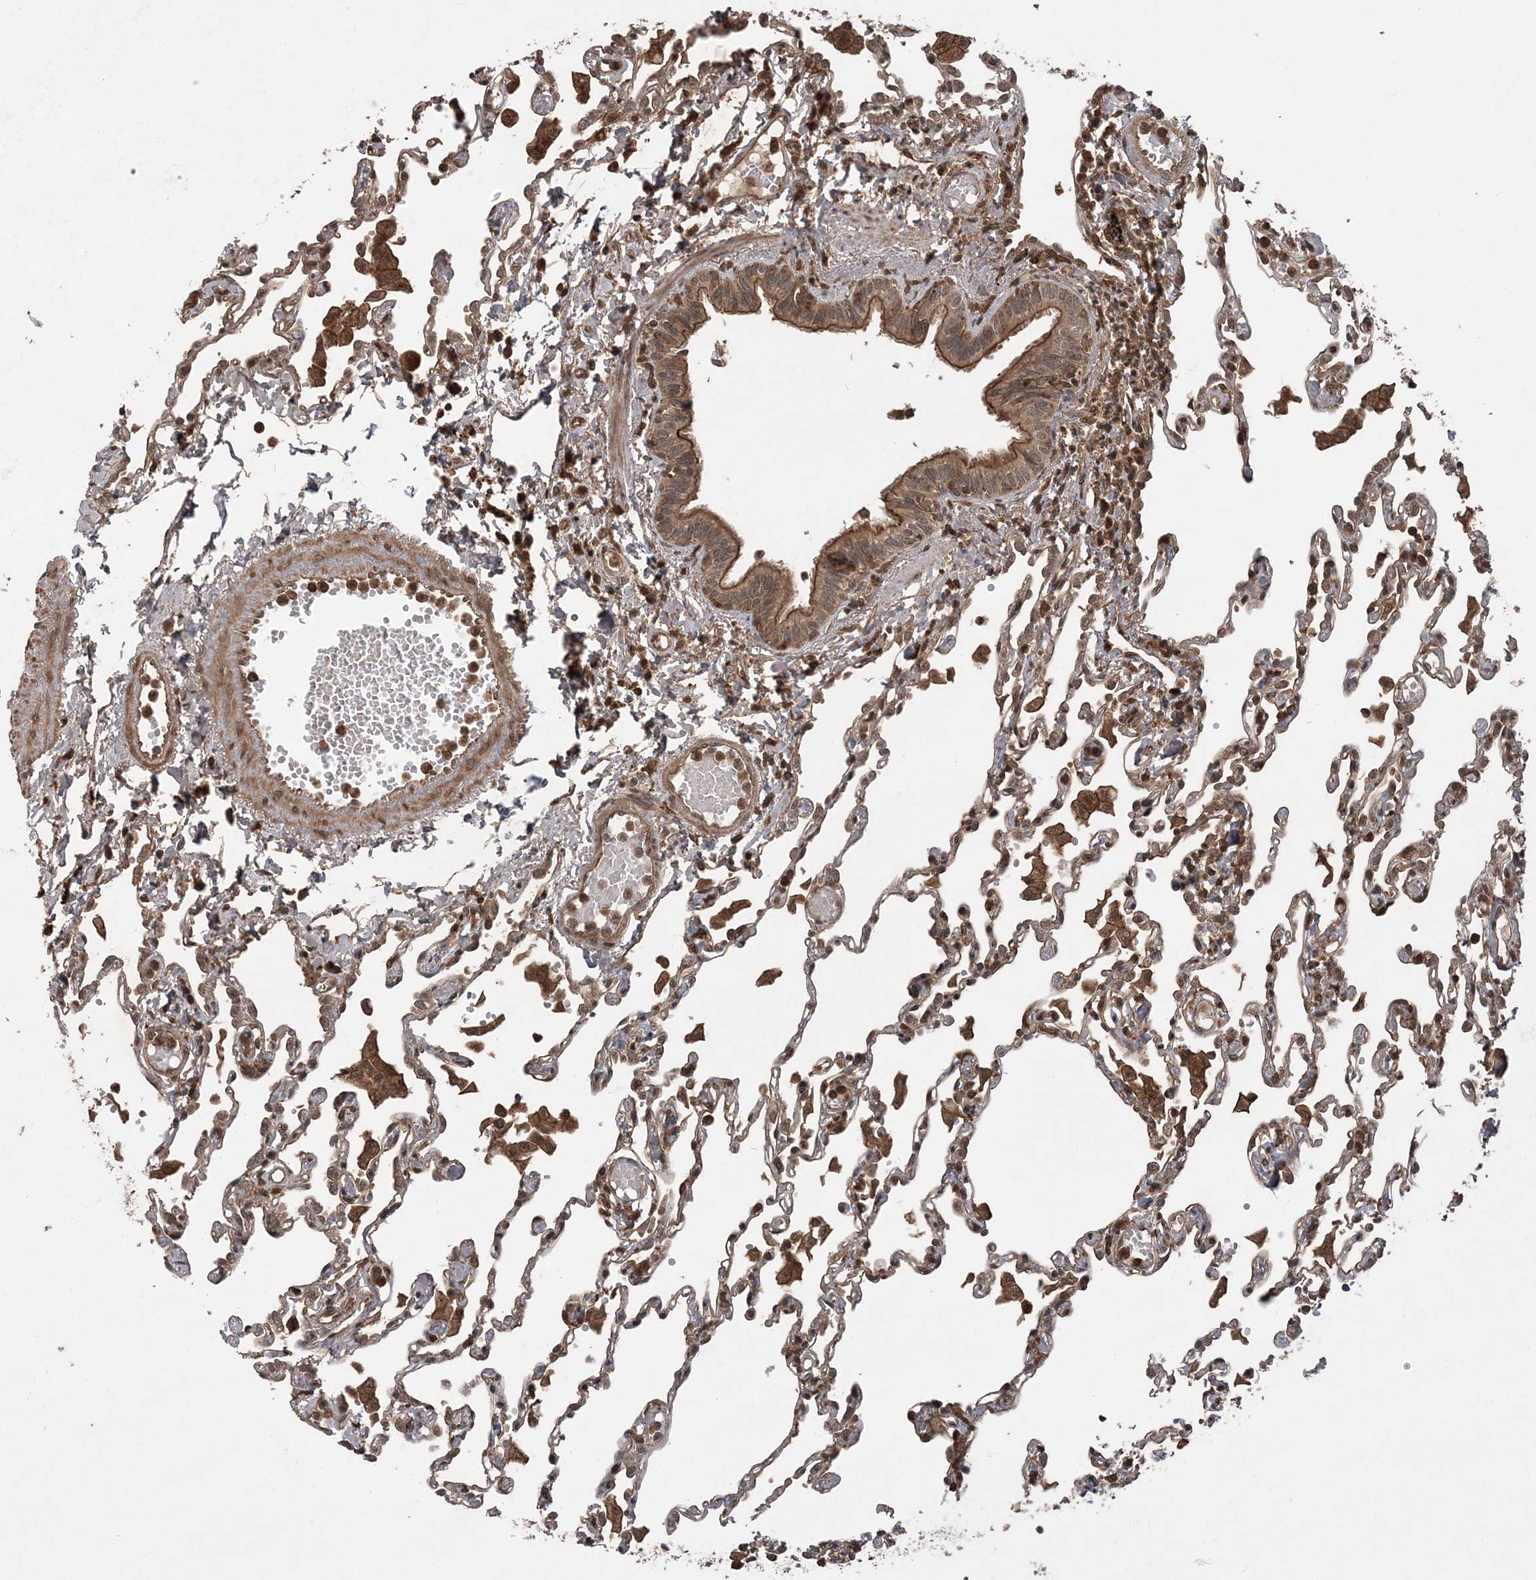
{"staining": {"intensity": "moderate", "quantity": "25%-75%", "location": "cytoplasmic/membranous"}, "tissue": "lung", "cell_type": "Alveolar cells", "image_type": "normal", "snomed": [{"axis": "morphology", "description": "Normal tissue, NOS"}, {"axis": "topography", "description": "Bronchus"}, {"axis": "topography", "description": "Lung"}], "caption": "Immunohistochemistry (IHC) micrograph of normal lung: human lung stained using immunohistochemistry shows medium levels of moderate protein expression localized specifically in the cytoplasmic/membranous of alveolar cells, appearing as a cytoplasmic/membranous brown color.", "gene": "LACC1", "patient": {"sex": "female", "age": 49}}